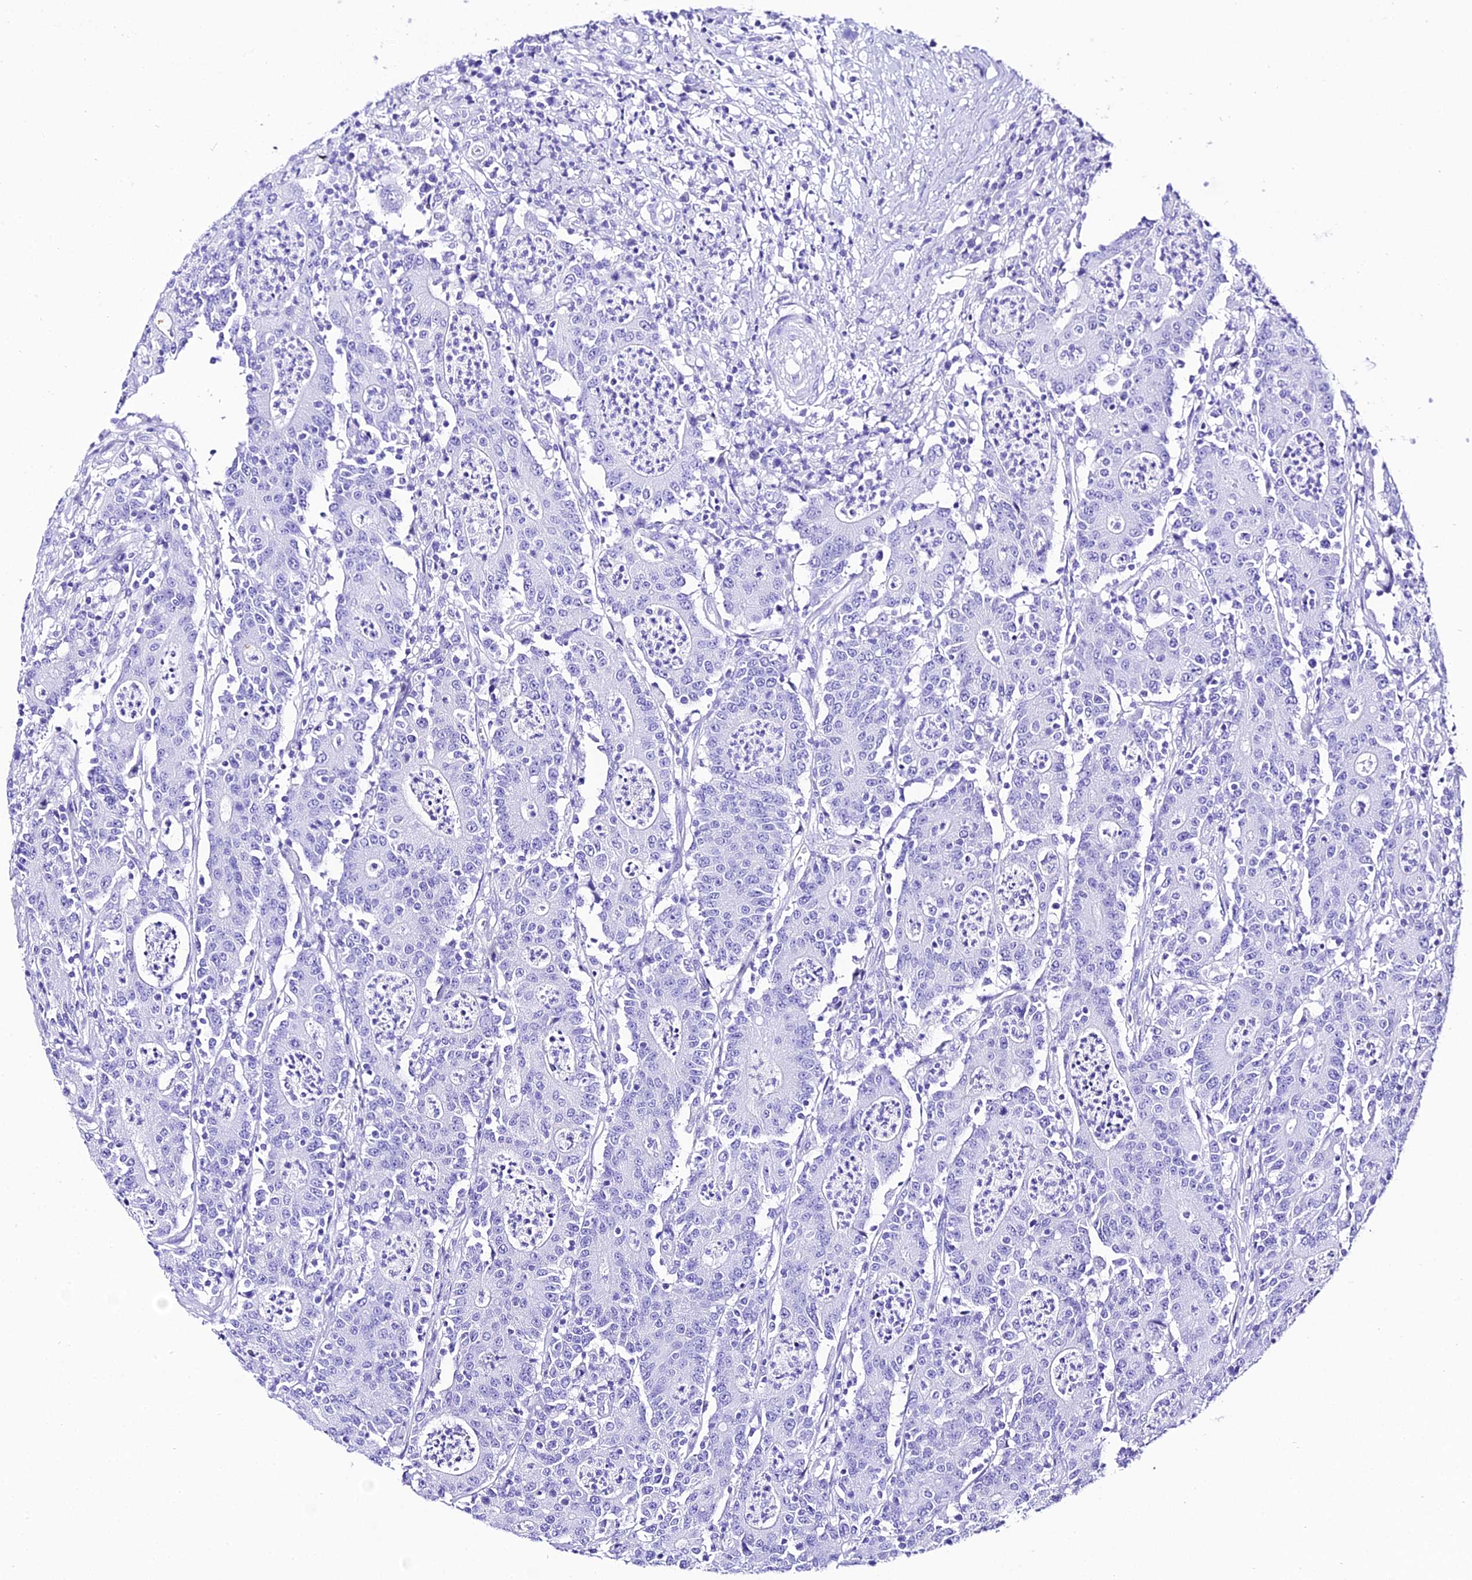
{"staining": {"intensity": "negative", "quantity": "none", "location": "none"}, "tissue": "colorectal cancer", "cell_type": "Tumor cells", "image_type": "cancer", "snomed": [{"axis": "morphology", "description": "Adenocarcinoma, NOS"}, {"axis": "topography", "description": "Colon"}], "caption": "Adenocarcinoma (colorectal) was stained to show a protein in brown. There is no significant positivity in tumor cells.", "gene": "TRMT44", "patient": {"sex": "male", "age": 83}}